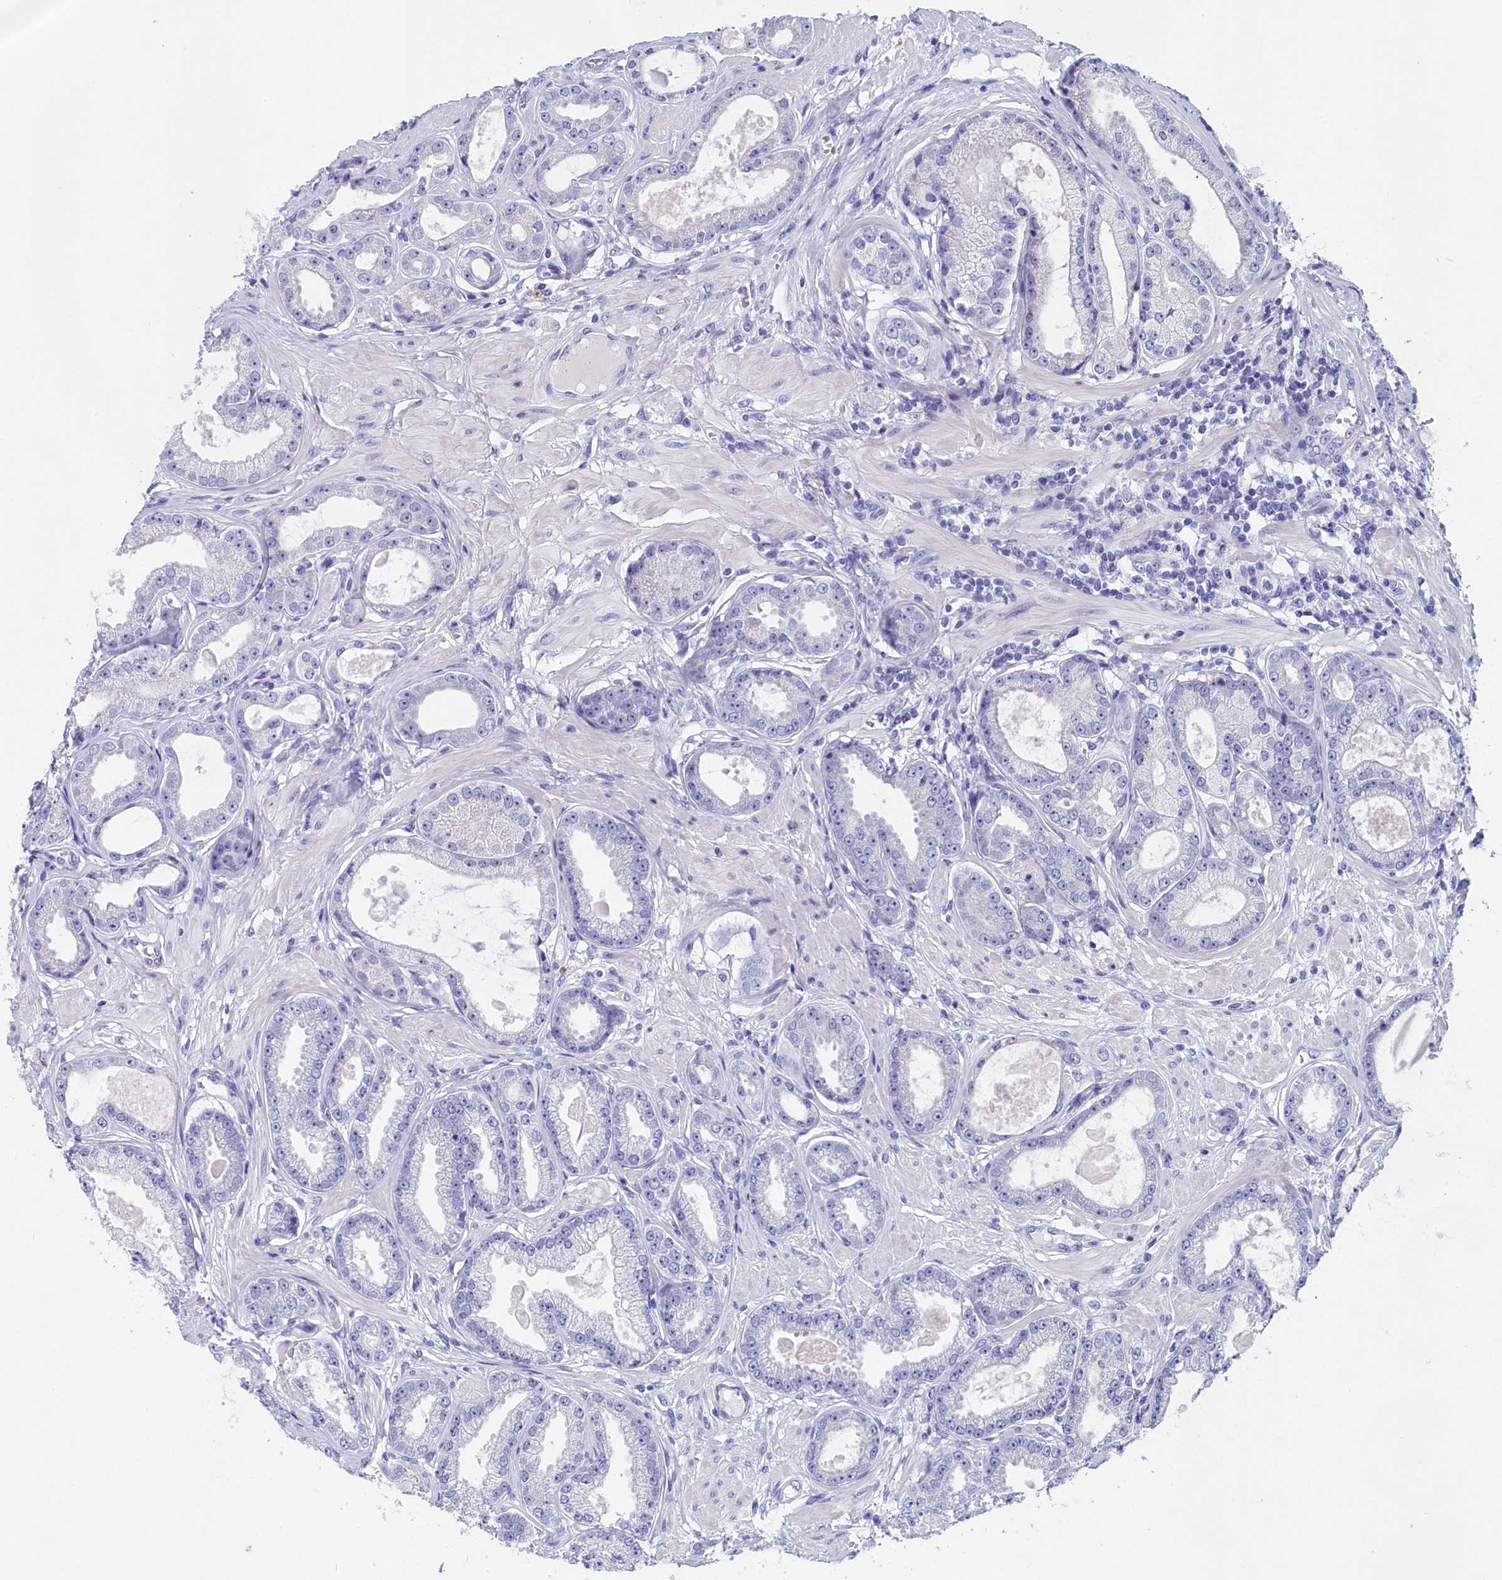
{"staining": {"intensity": "negative", "quantity": "none", "location": "none"}, "tissue": "prostate cancer", "cell_type": "Tumor cells", "image_type": "cancer", "snomed": [{"axis": "morphology", "description": "Adenocarcinoma, Low grade"}, {"axis": "topography", "description": "Prostate"}], "caption": "Micrograph shows no protein staining in tumor cells of low-grade adenocarcinoma (prostate) tissue. Nuclei are stained in blue.", "gene": "PRDM12", "patient": {"sex": "male", "age": 64}}